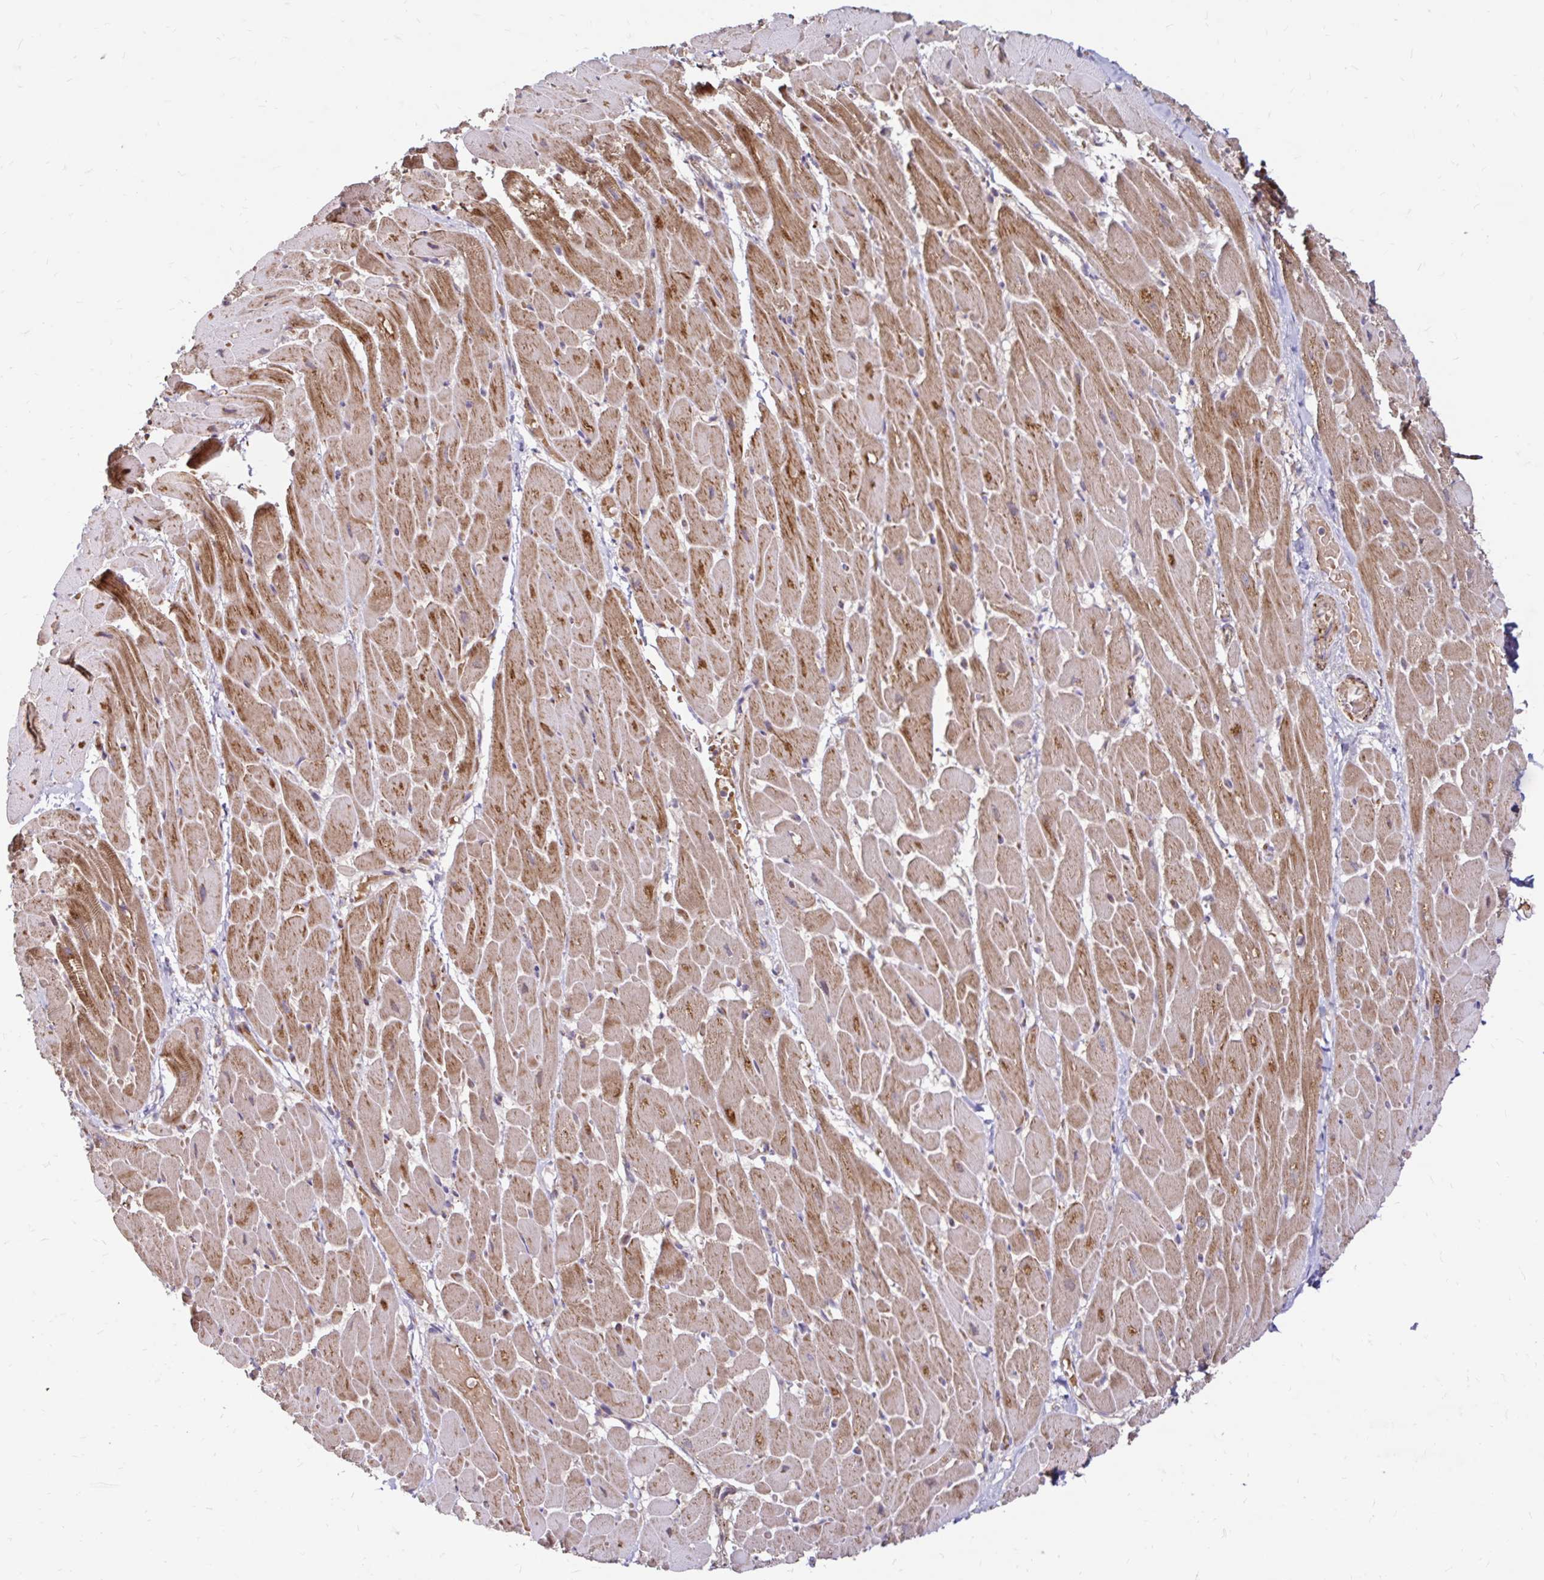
{"staining": {"intensity": "moderate", "quantity": ">75%", "location": "cytoplasmic/membranous"}, "tissue": "heart muscle", "cell_type": "Cardiomyocytes", "image_type": "normal", "snomed": [{"axis": "morphology", "description": "Normal tissue, NOS"}, {"axis": "topography", "description": "Heart"}], "caption": "Cardiomyocytes display medium levels of moderate cytoplasmic/membranous positivity in approximately >75% of cells in benign heart muscle.", "gene": "ARHGEF37", "patient": {"sex": "male", "age": 37}}